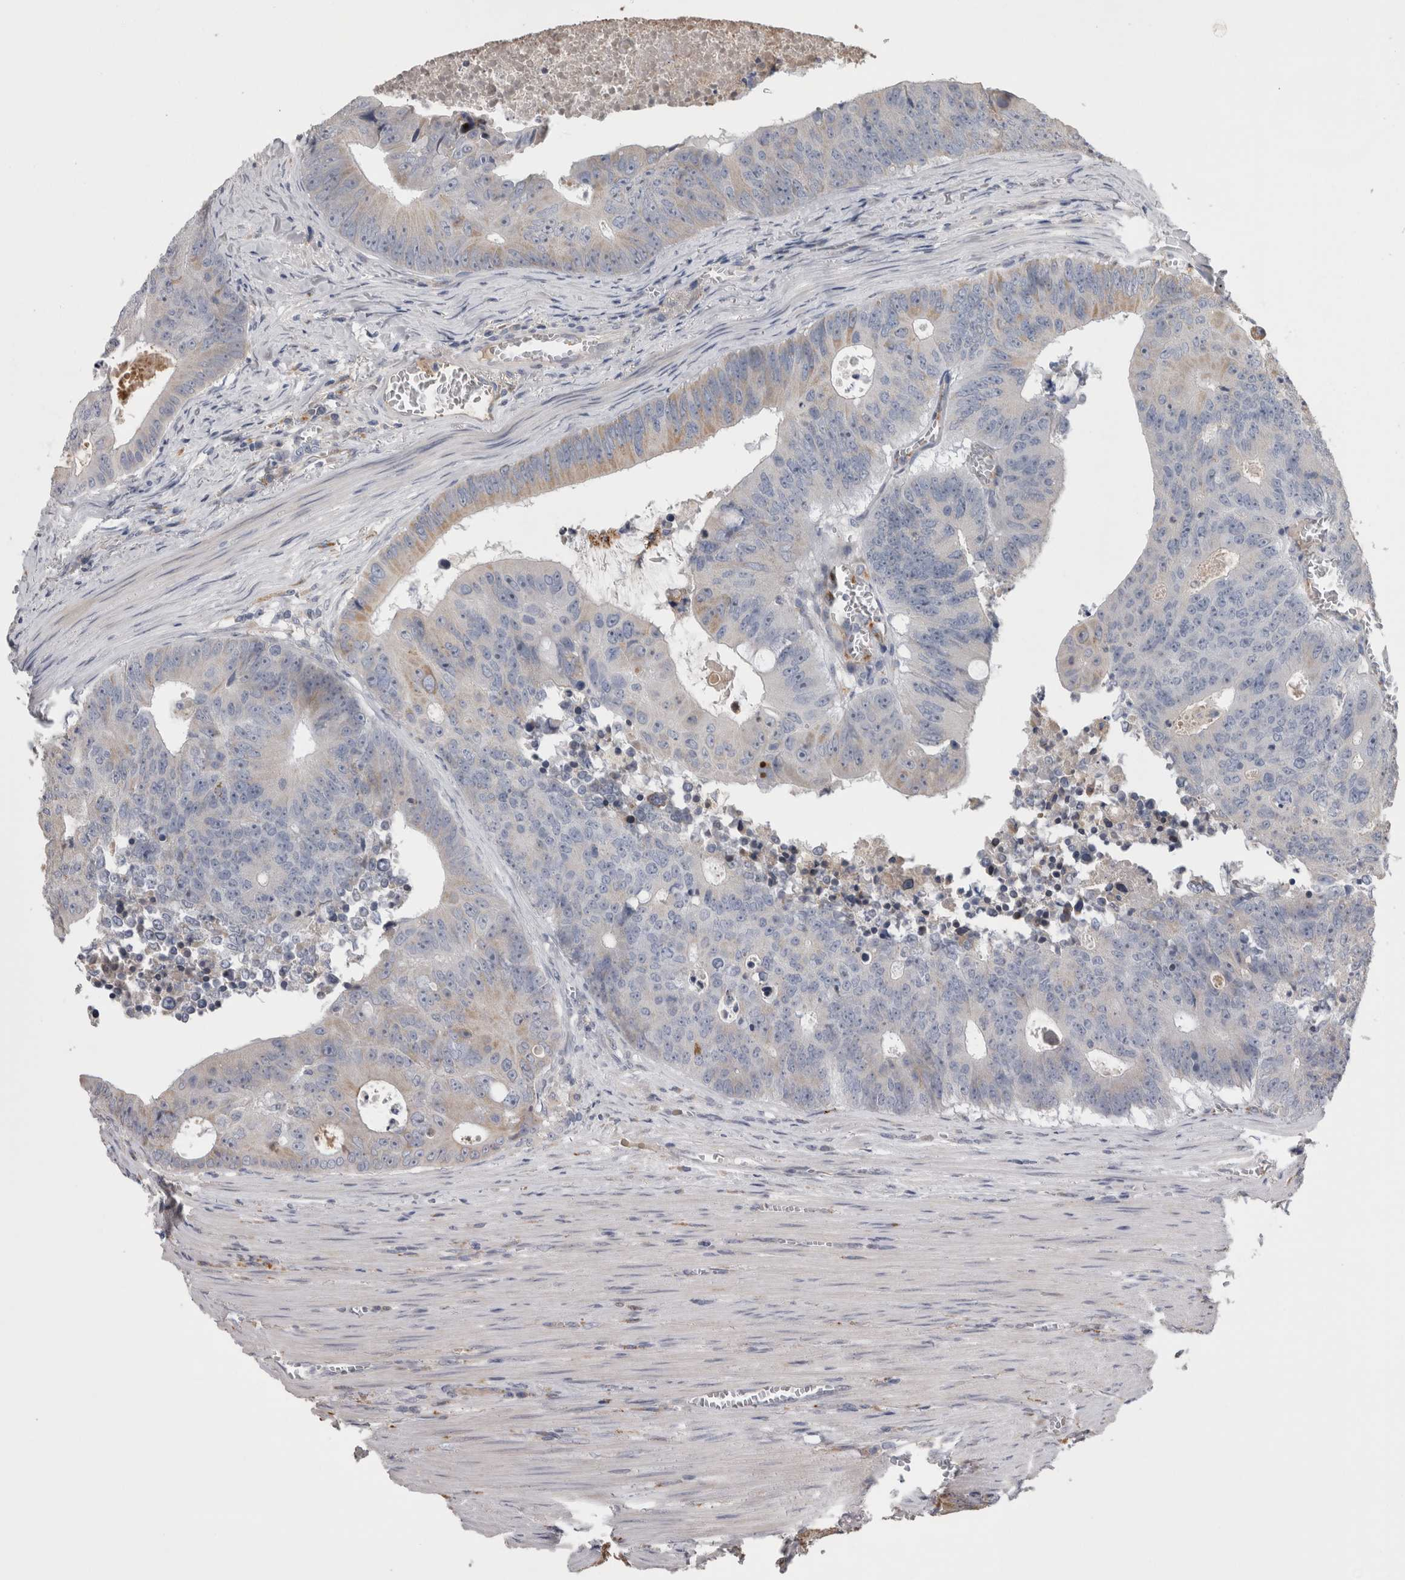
{"staining": {"intensity": "weak", "quantity": "<25%", "location": "cytoplasmic/membranous"}, "tissue": "colorectal cancer", "cell_type": "Tumor cells", "image_type": "cancer", "snomed": [{"axis": "morphology", "description": "Adenocarcinoma, NOS"}, {"axis": "topography", "description": "Colon"}], "caption": "IHC image of adenocarcinoma (colorectal) stained for a protein (brown), which displays no positivity in tumor cells.", "gene": "STC1", "patient": {"sex": "male", "age": 87}}